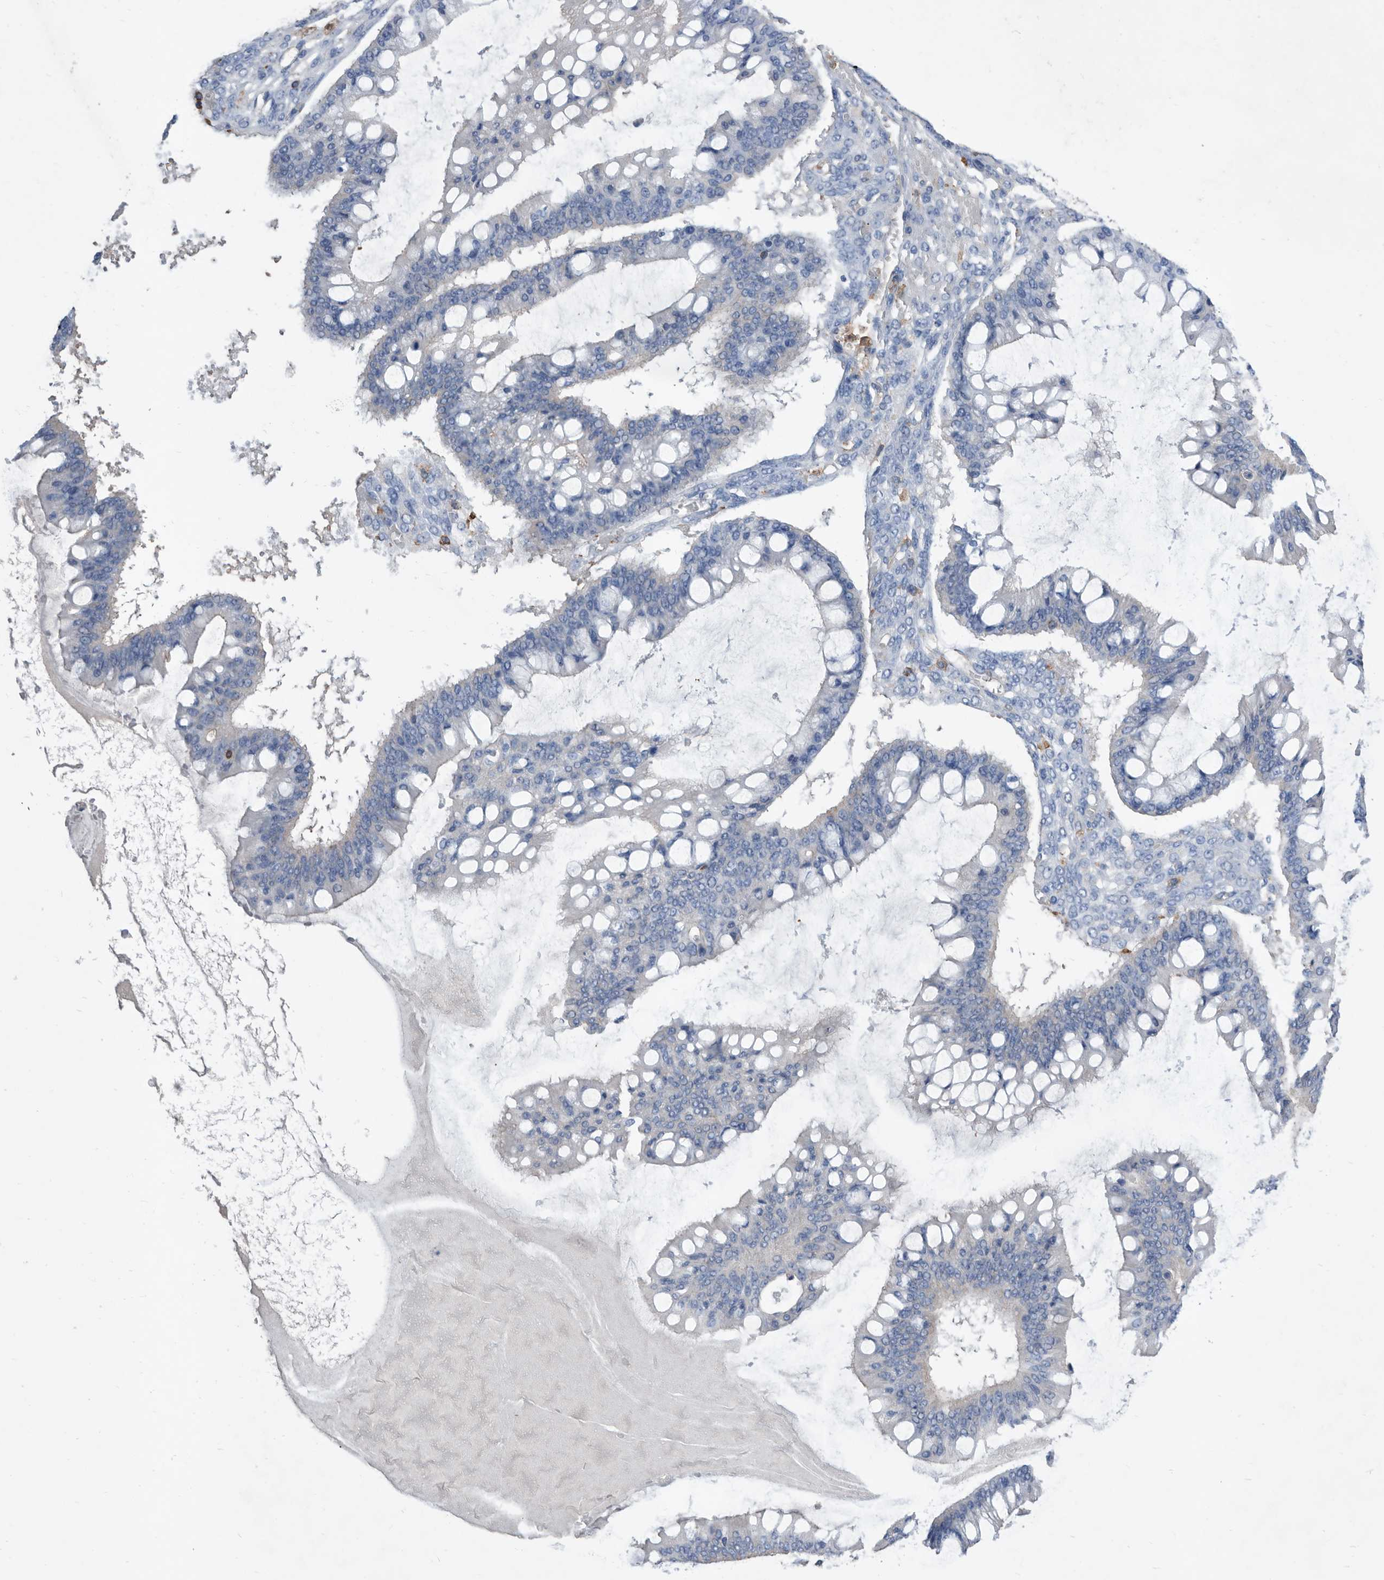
{"staining": {"intensity": "negative", "quantity": "none", "location": "none"}, "tissue": "ovarian cancer", "cell_type": "Tumor cells", "image_type": "cancer", "snomed": [{"axis": "morphology", "description": "Cystadenocarcinoma, mucinous, NOS"}, {"axis": "topography", "description": "Ovary"}], "caption": "The immunohistochemistry micrograph has no significant expression in tumor cells of ovarian cancer tissue.", "gene": "MS4A4A", "patient": {"sex": "female", "age": 73}}